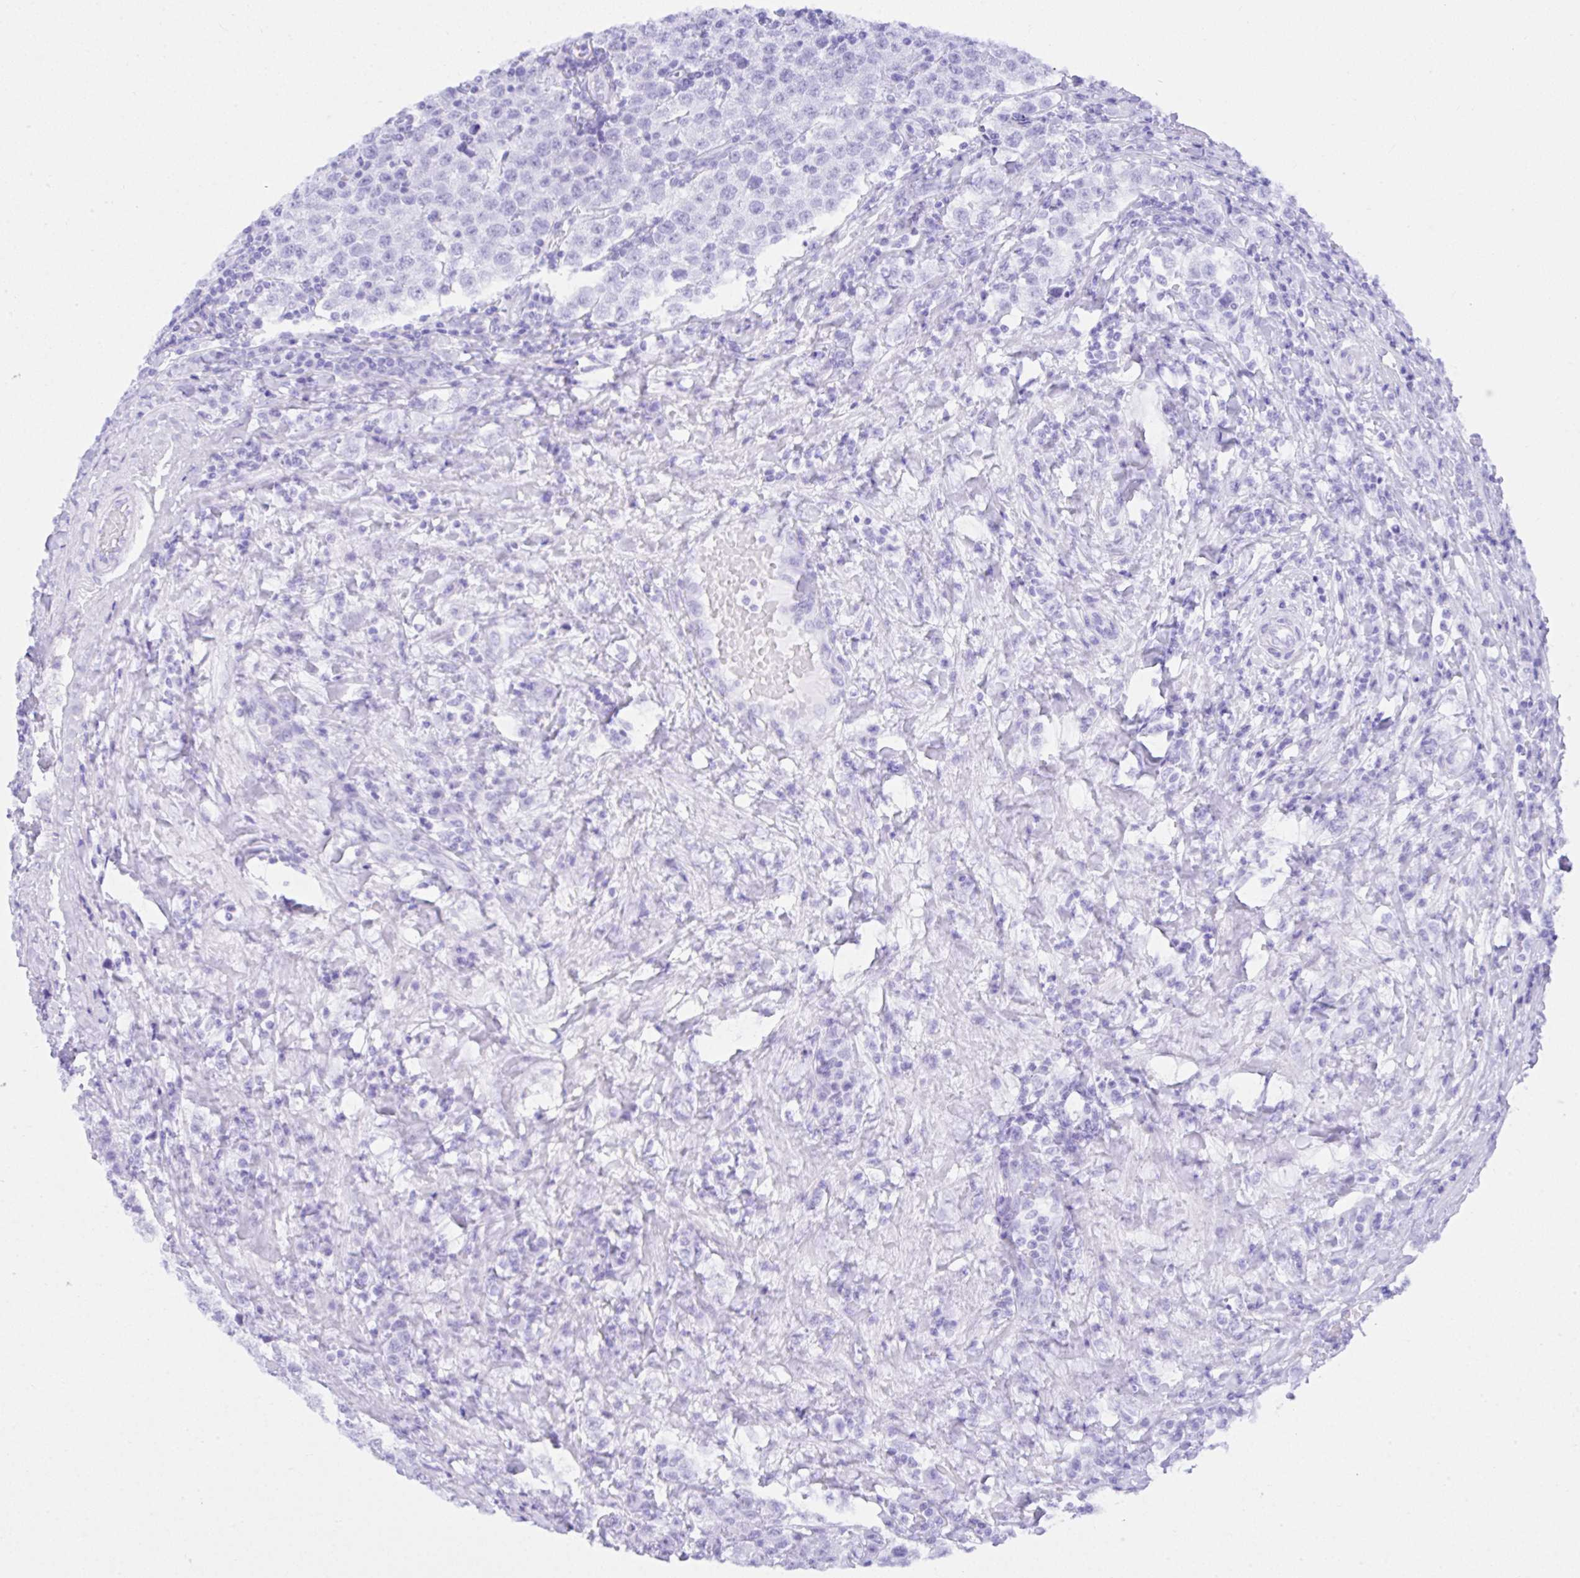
{"staining": {"intensity": "negative", "quantity": "none", "location": "none"}, "tissue": "testis cancer", "cell_type": "Tumor cells", "image_type": "cancer", "snomed": [{"axis": "morphology", "description": "Seminoma, NOS"}, {"axis": "topography", "description": "Testis"}], "caption": "IHC micrograph of seminoma (testis) stained for a protein (brown), which reveals no positivity in tumor cells. (DAB (3,3'-diaminobenzidine) IHC, high magnification).", "gene": "CCDC12", "patient": {"sex": "male", "age": 34}}